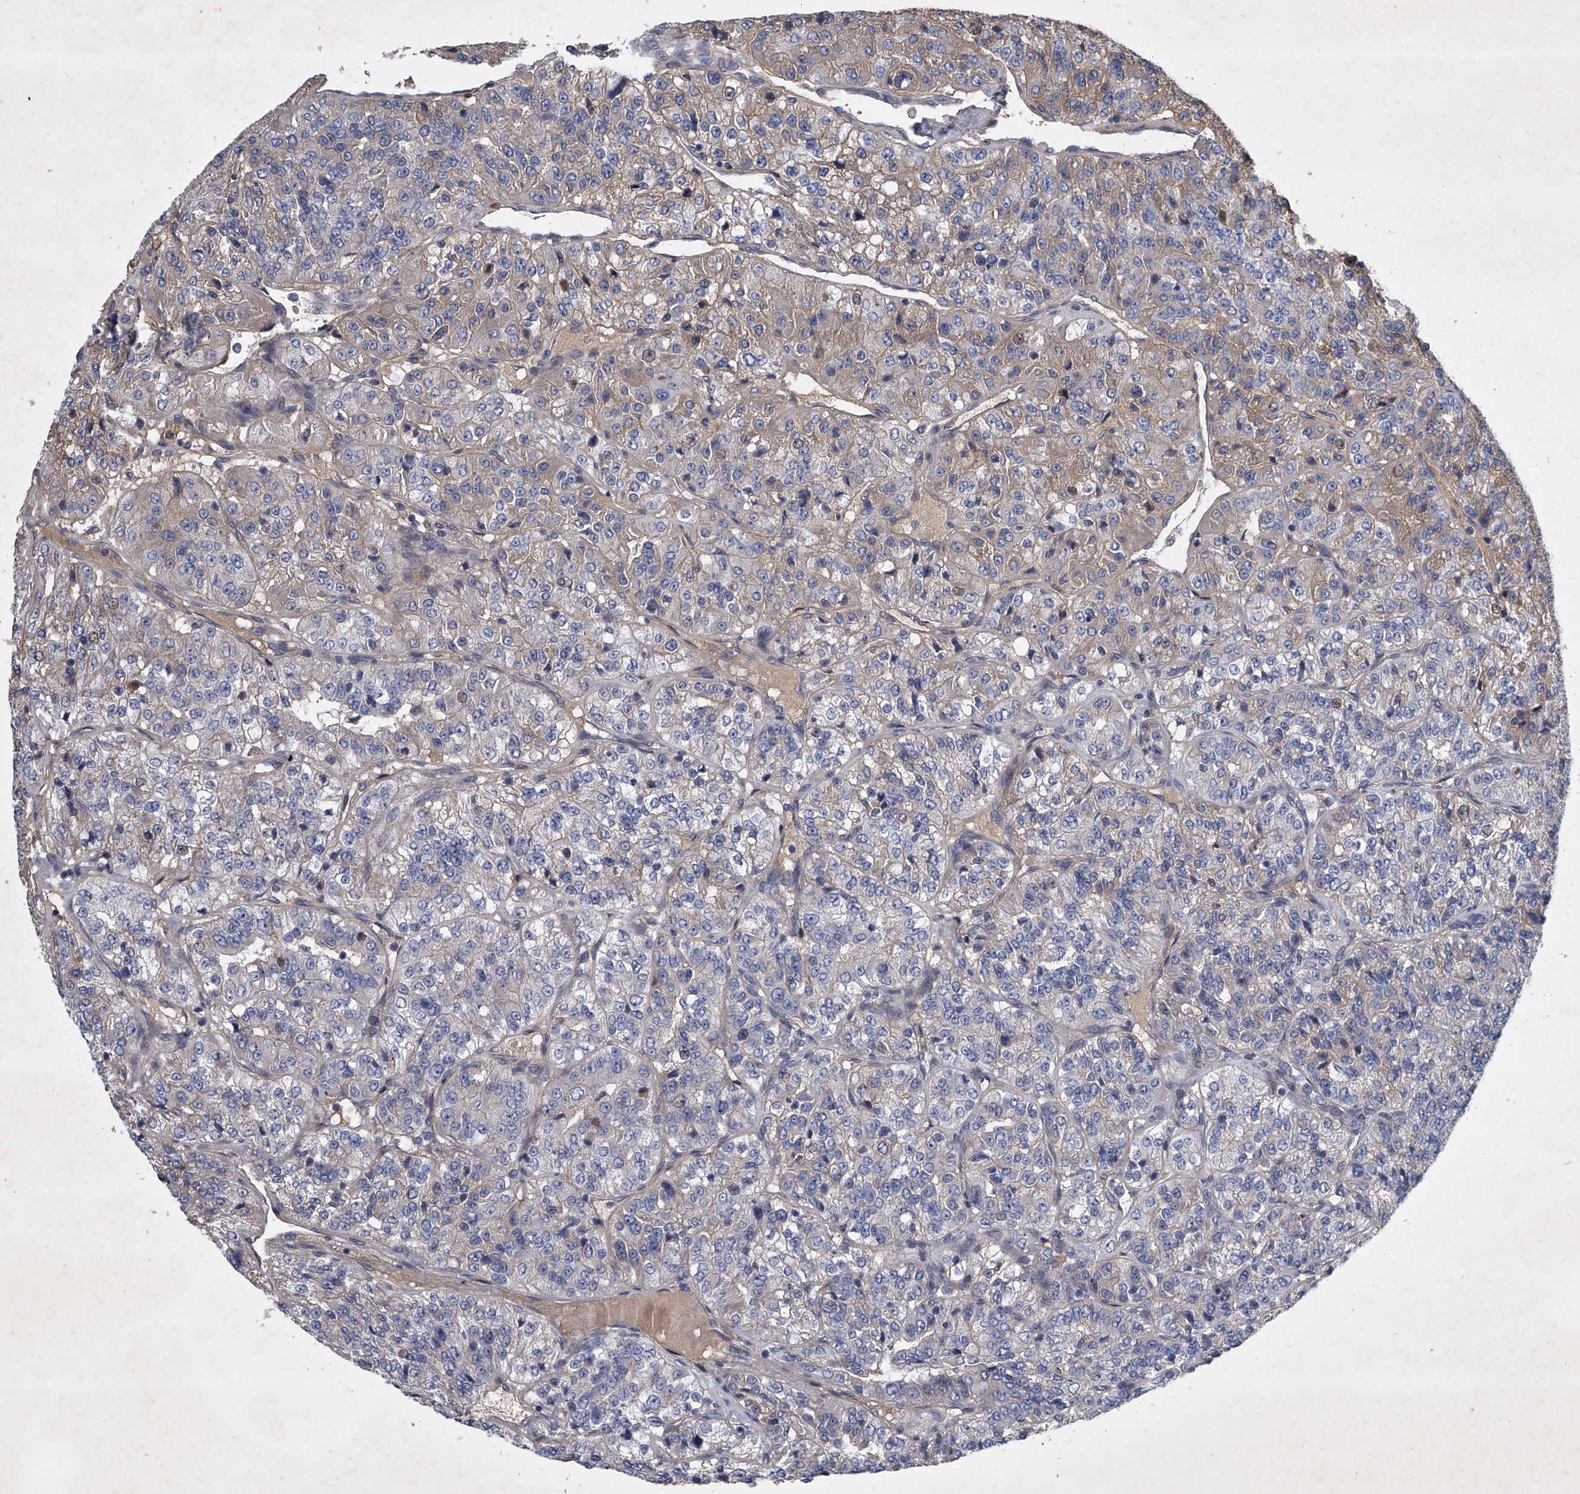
{"staining": {"intensity": "moderate", "quantity": "<25%", "location": "cytoplasmic/membranous"}, "tissue": "renal cancer", "cell_type": "Tumor cells", "image_type": "cancer", "snomed": [{"axis": "morphology", "description": "Adenocarcinoma, NOS"}, {"axis": "topography", "description": "Kidney"}], "caption": "Immunohistochemical staining of adenocarcinoma (renal) reveals low levels of moderate cytoplasmic/membranous protein expression in approximately <25% of tumor cells. (Brightfield microscopy of DAB IHC at high magnification).", "gene": "ABCG1", "patient": {"sex": "female", "age": 63}}